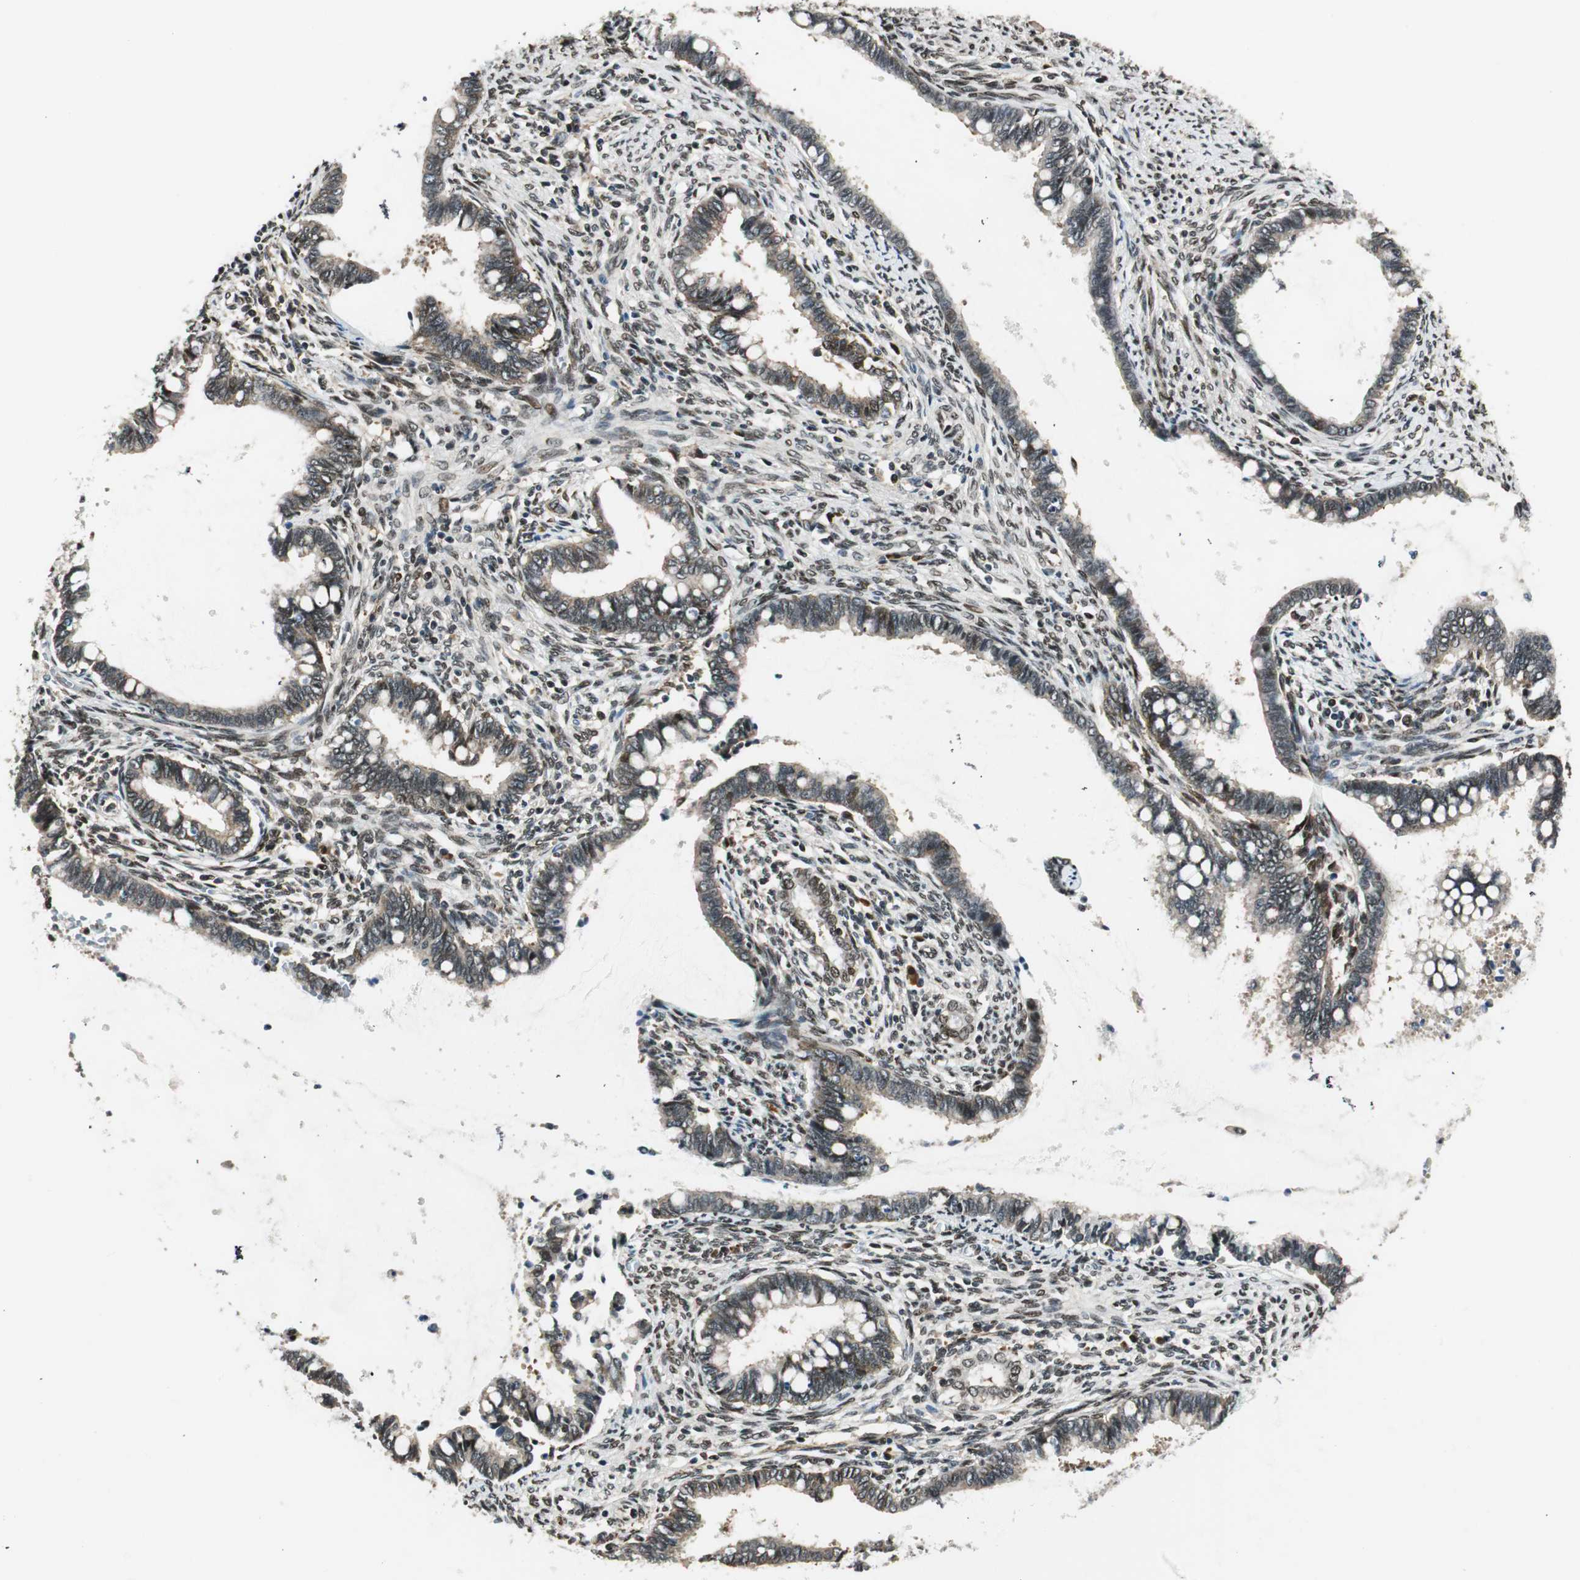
{"staining": {"intensity": "weak", "quantity": "25%-75%", "location": "cytoplasmic/membranous,nuclear"}, "tissue": "cervical cancer", "cell_type": "Tumor cells", "image_type": "cancer", "snomed": [{"axis": "morphology", "description": "Adenocarcinoma, NOS"}, {"axis": "topography", "description": "Cervix"}], "caption": "The photomicrograph shows staining of cervical cancer (adenocarcinoma), revealing weak cytoplasmic/membranous and nuclear protein positivity (brown color) within tumor cells. The staining was performed using DAB (3,3'-diaminobenzidine), with brown indicating positive protein expression. Nuclei are stained blue with hematoxylin.", "gene": "RING1", "patient": {"sex": "female", "age": 44}}